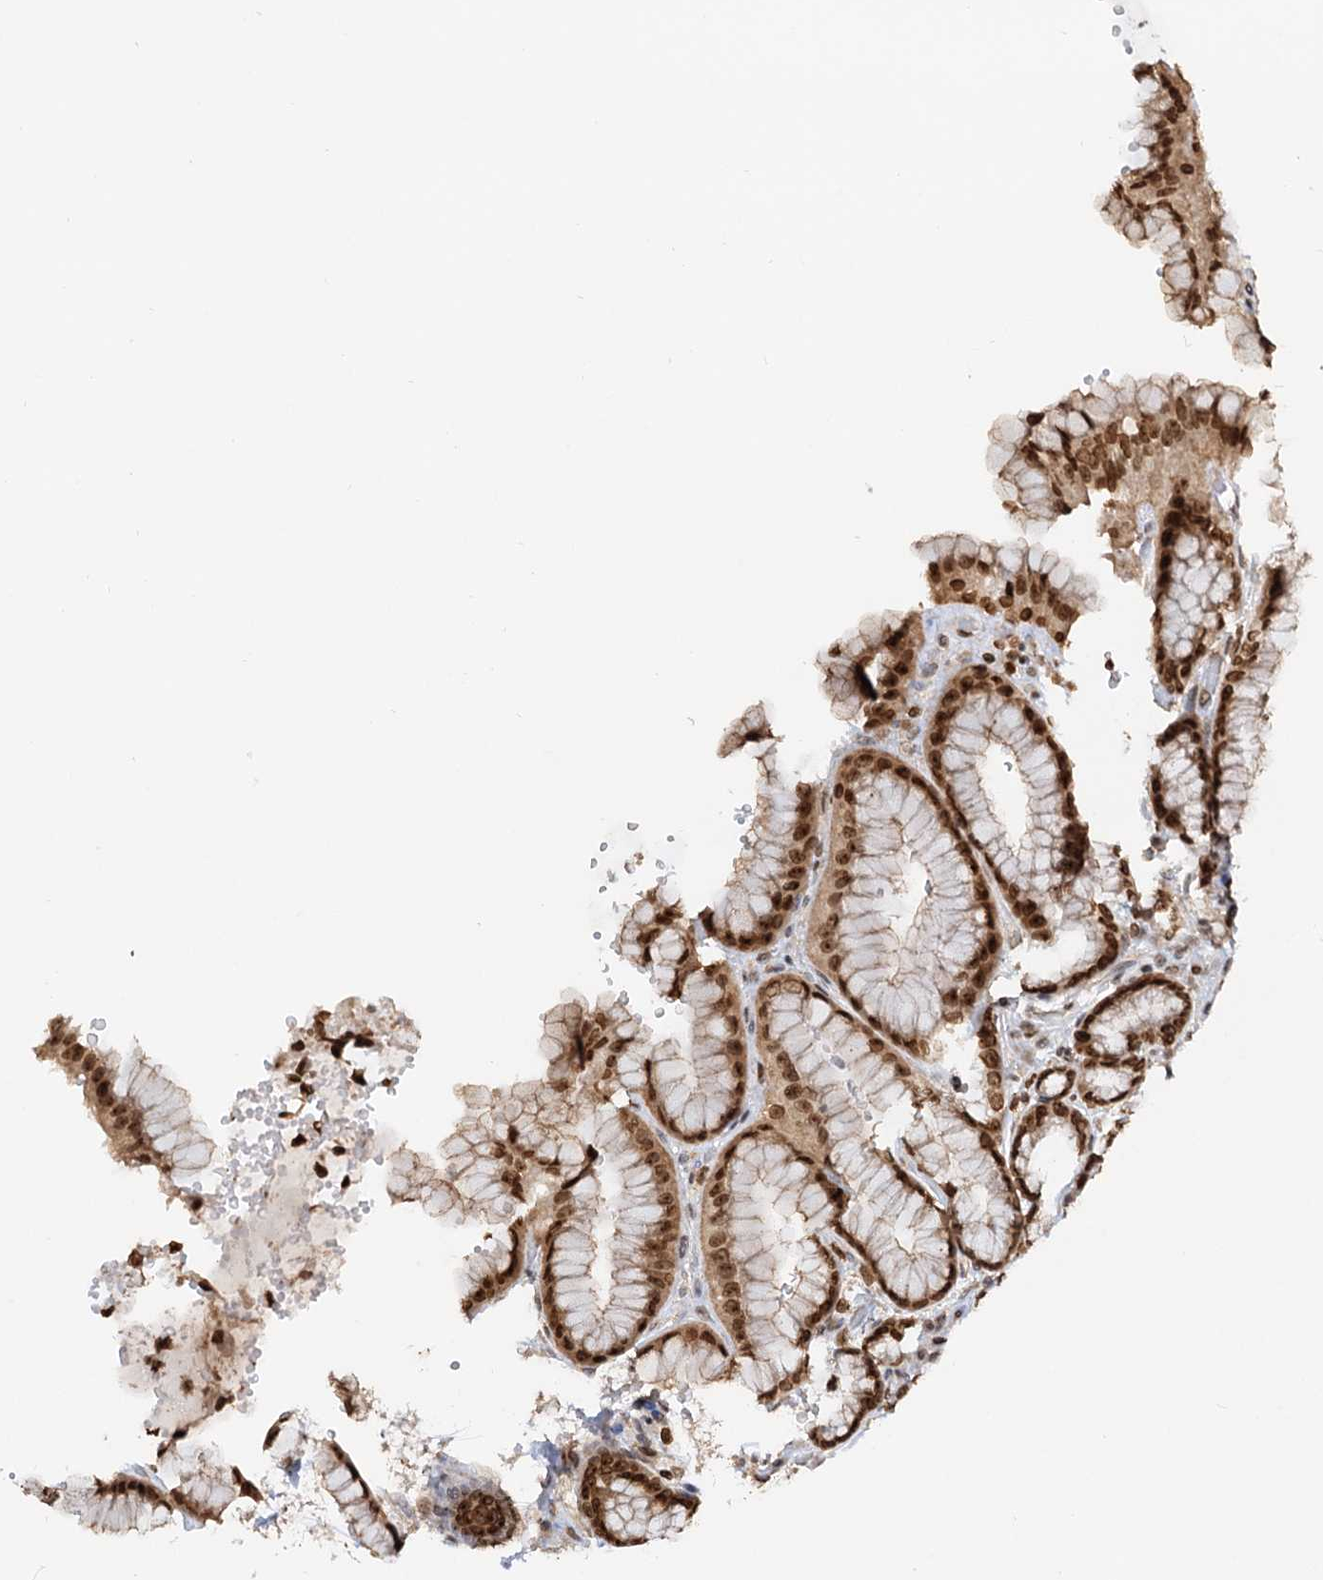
{"staining": {"intensity": "moderate", "quantity": ">75%", "location": "cytoplasmic/membranous,nuclear"}, "tissue": "stomach", "cell_type": "Glandular cells", "image_type": "normal", "snomed": [{"axis": "morphology", "description": "Normal tissue, NOS"}, {"axis": "morphology", "description": "Adenocarcinoma, NOS"}, {"axis": "topography", "description": "Stomach"}], "caption": "The immunohistochemical stain labels moderate cytoplasmic/membranous,nuclear positivity in glandular cells of benign stomach.", "gene": "ZC3H13", "patient": {"sex": "male", "age": 57}}